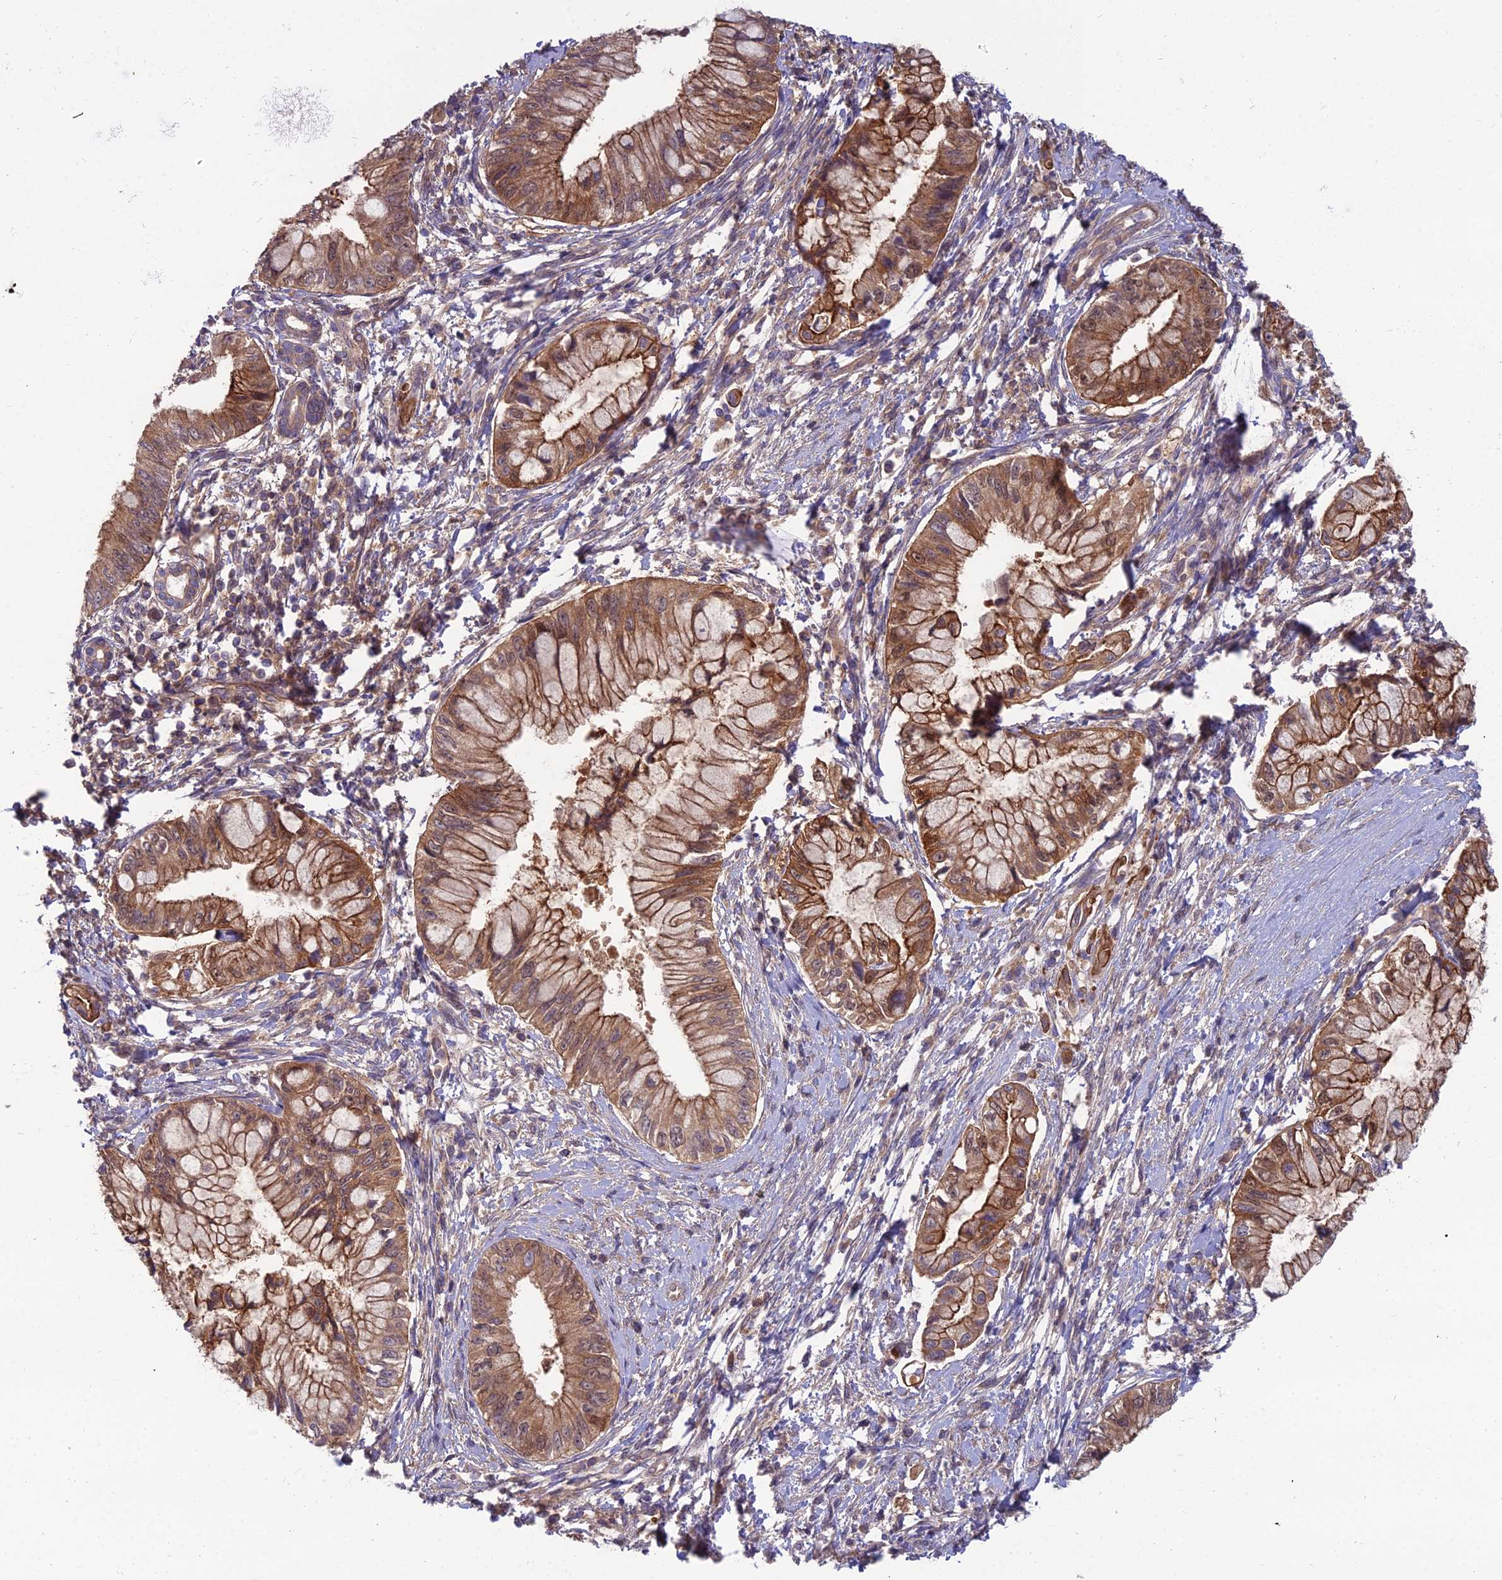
{"staining": {"intensity": "moderate", "quantity": ">75%", "location": "cytoplasmic/membranous"}, "tissue": "pancreatic cancer", "cell_type": "Tumor cells", "image_type": "cancer", "snomed": [{"axis": "morphology", "description": "Adenocarcinoma, NOS"}, {"axis": "topography", "description": "Pancreas"}], "caption": "Pancreatic cancer was stained to show a protein in brown. There is medium levels of moderate cytoplasmic/membranous expression in approximately >75% of tumor cells.", "gene": "MVD", "patient": {"sex": "male", "age": 48}}